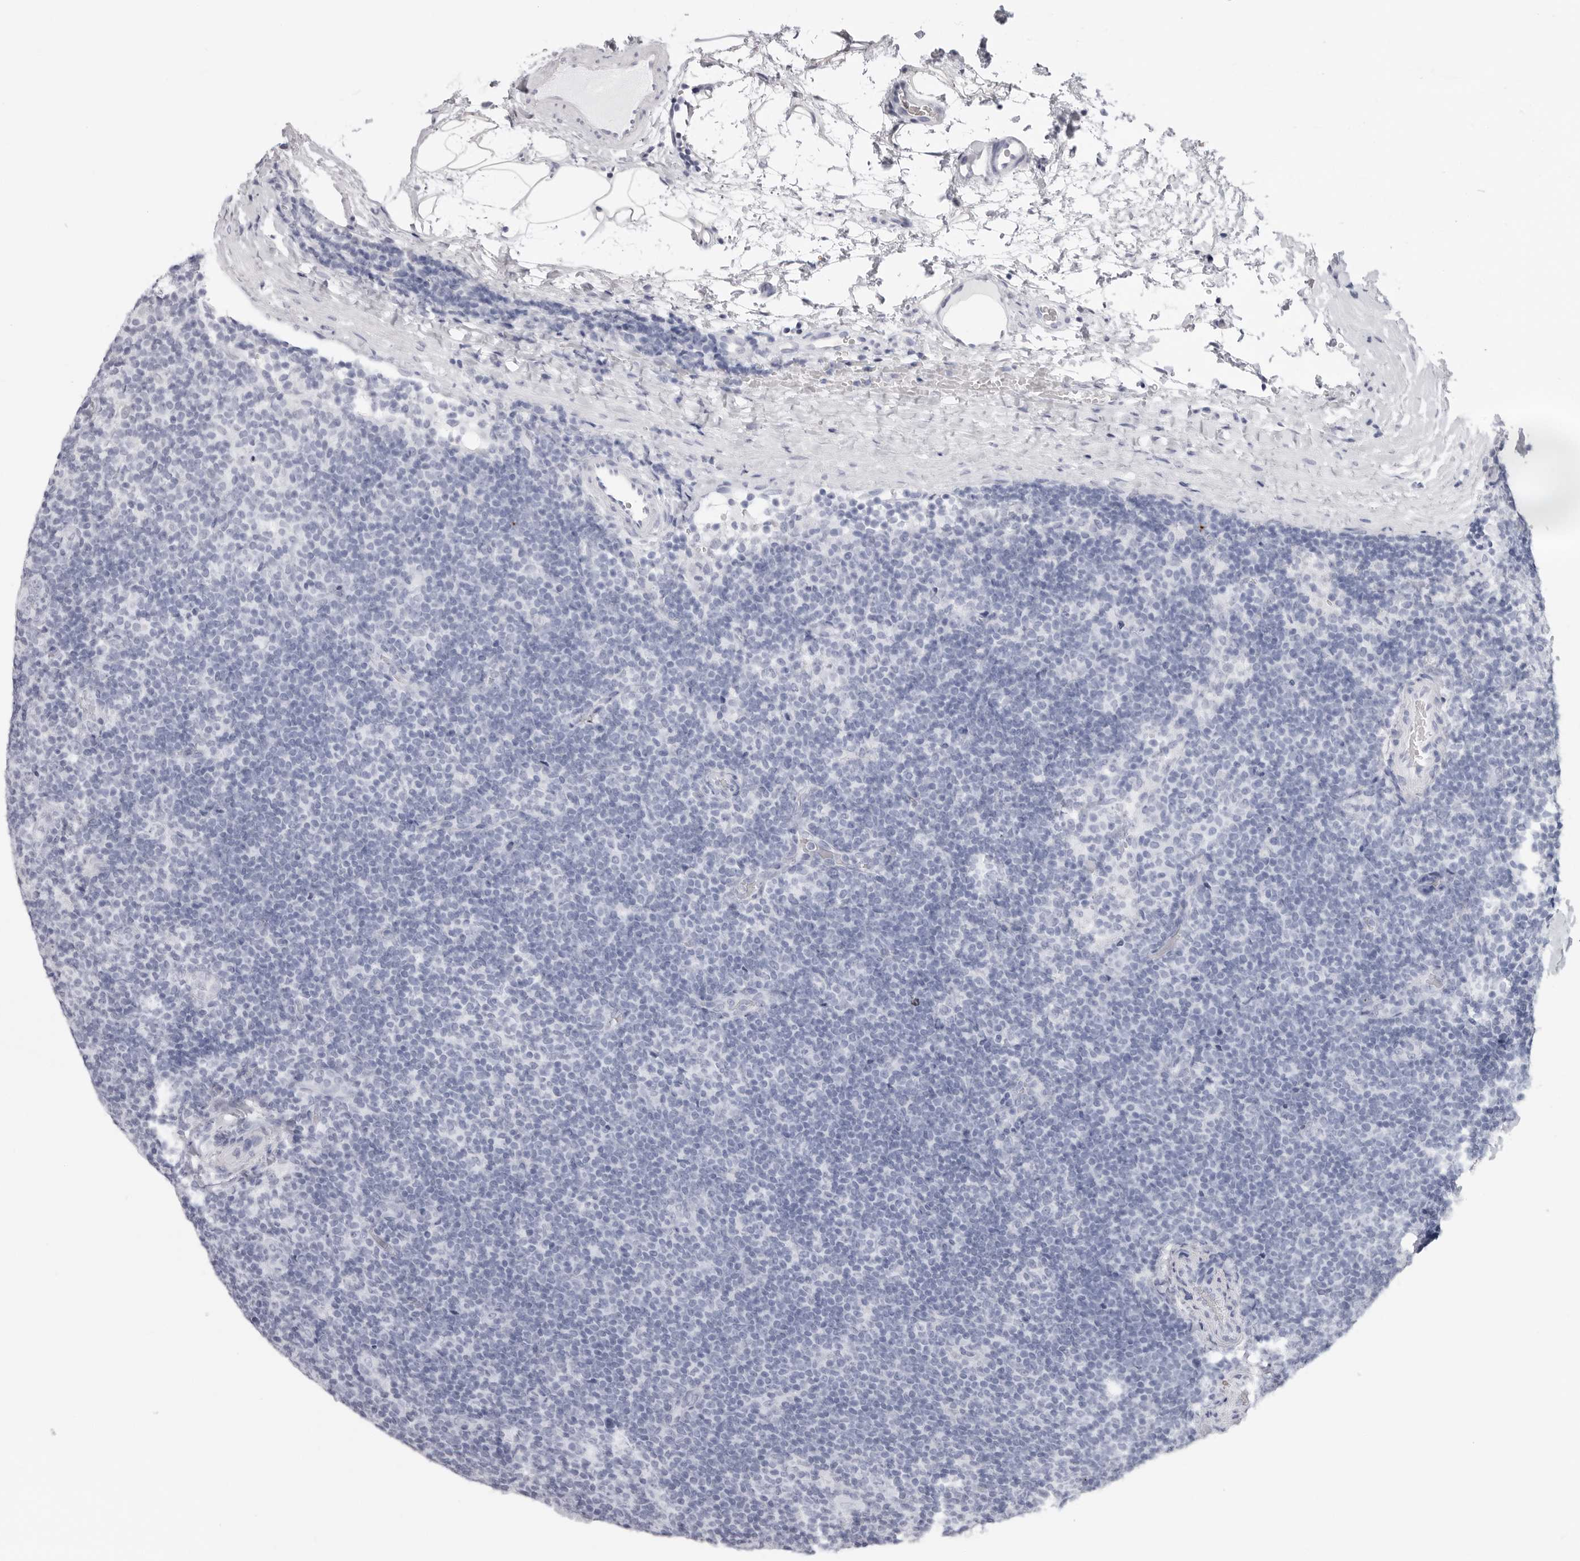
{"staining": {"intensity": "negative", "quantity": "none", "location": "none"}, "tissue": "lymphoma", "cell_type": "Tumor cells", "image_type": "cancer", "snomed": [{"axis": "morphology", "description": "Hodgkin's disease, NOS"}, {"axis": "topography", "description": "Lymph node"}], "caption": "An image of human Hodgkin's disease is negative for staining in tumor cells.", "gene": "SRGAP2", "patient": {"sex": "female", "age": 57}}